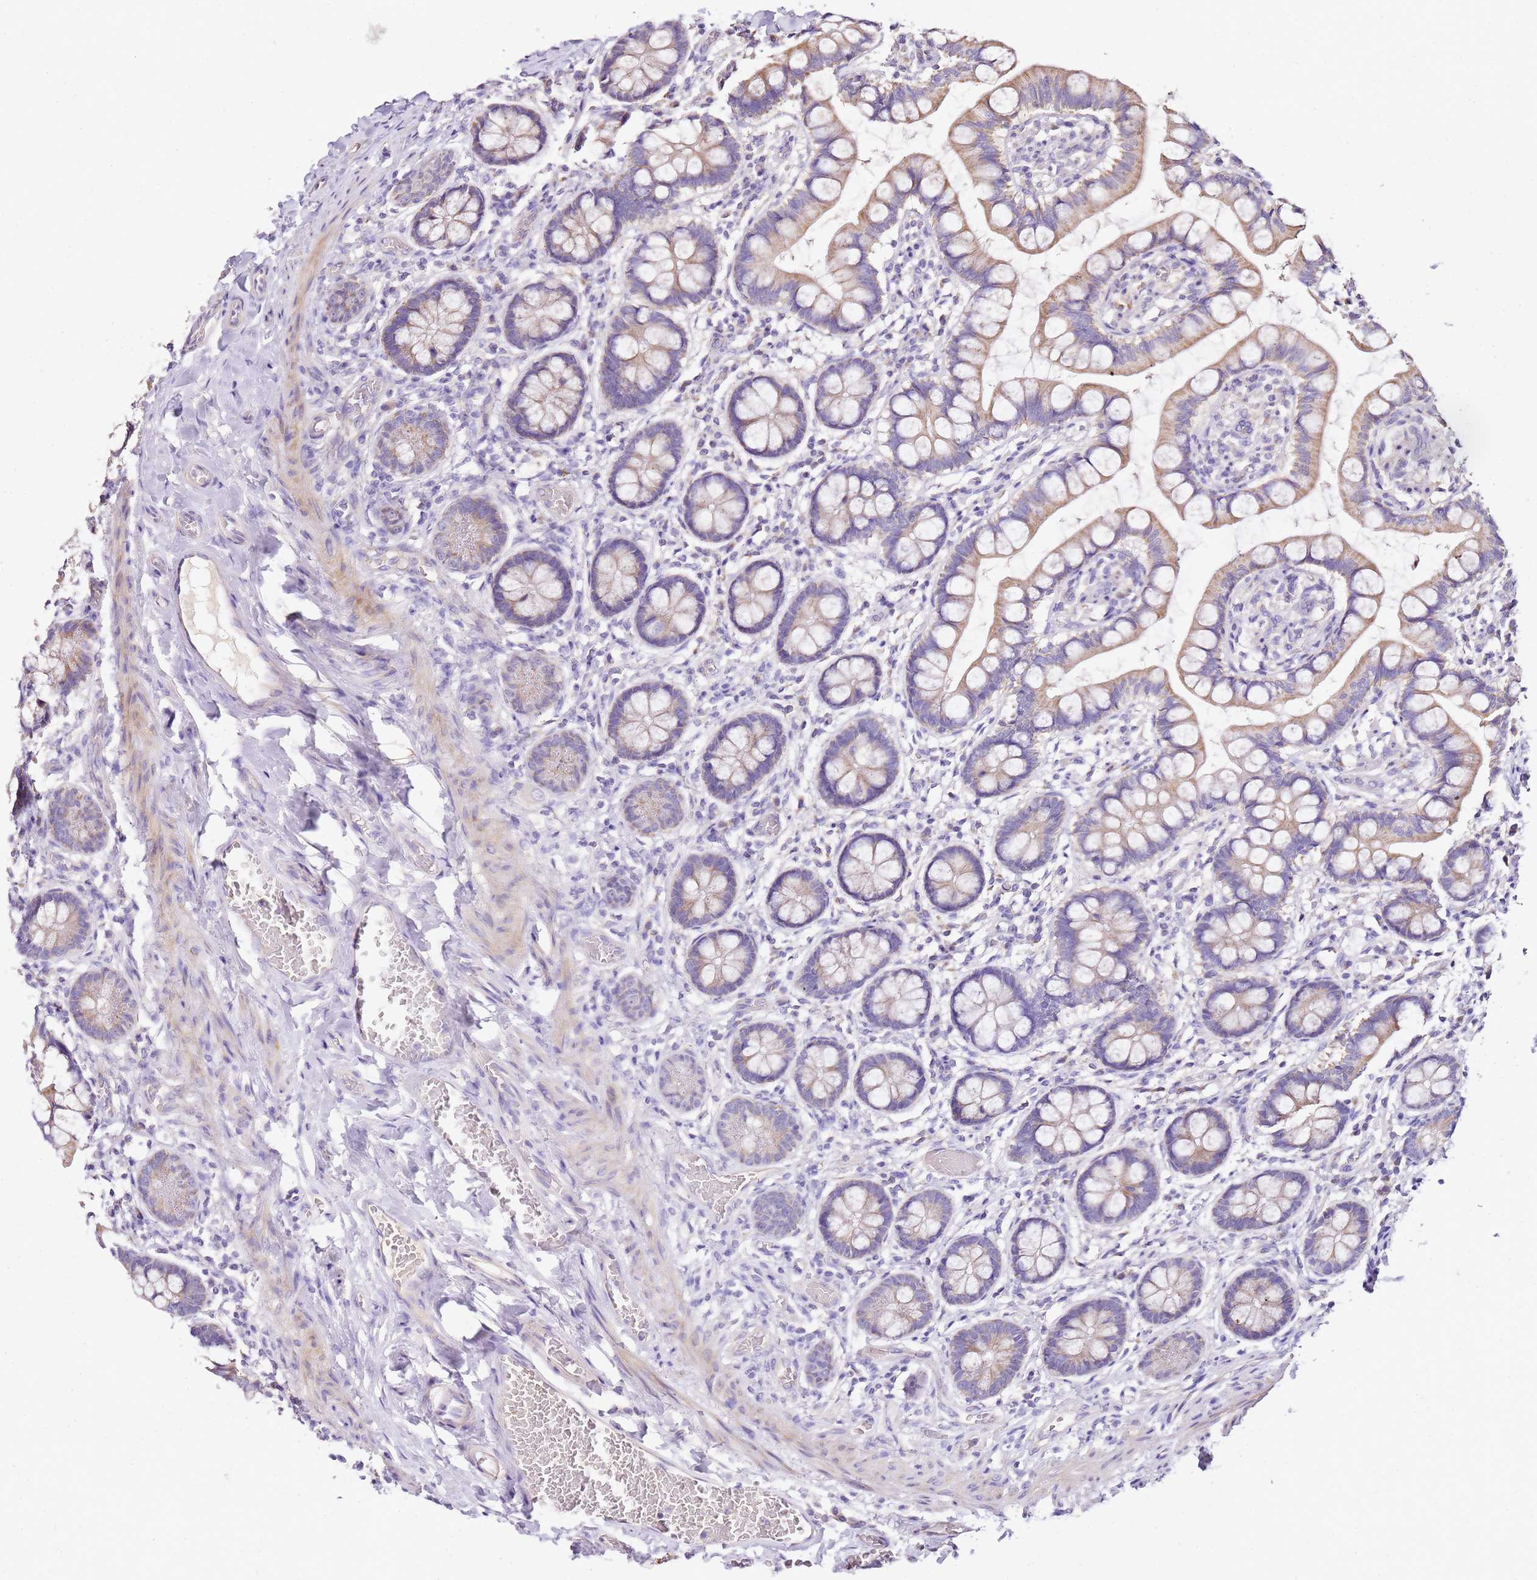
{"staining": {"intensity": "moderate", "quantity": "25%-75%", "location": "cytoplasmic/membranous"}, "tissue": "small intestine", "cell_type": "Glandular cells", "image_type": "normal", "snomed": [{"axis": "morphology", "description": "Normal tissue, NOS"}, {"axis": "topography", "description": "Small intestine"}], "caption": "Protein expression by immunohistochemistry displays moderate cytoplasmic/membranous positivity in approximately 25%-75% of glandular cells in normal small intestine. (Brightfield microscopy of DAB IHC at high magnification).", "gene": "OR2B11", "patient": {"sex": "male", "age": 52}}